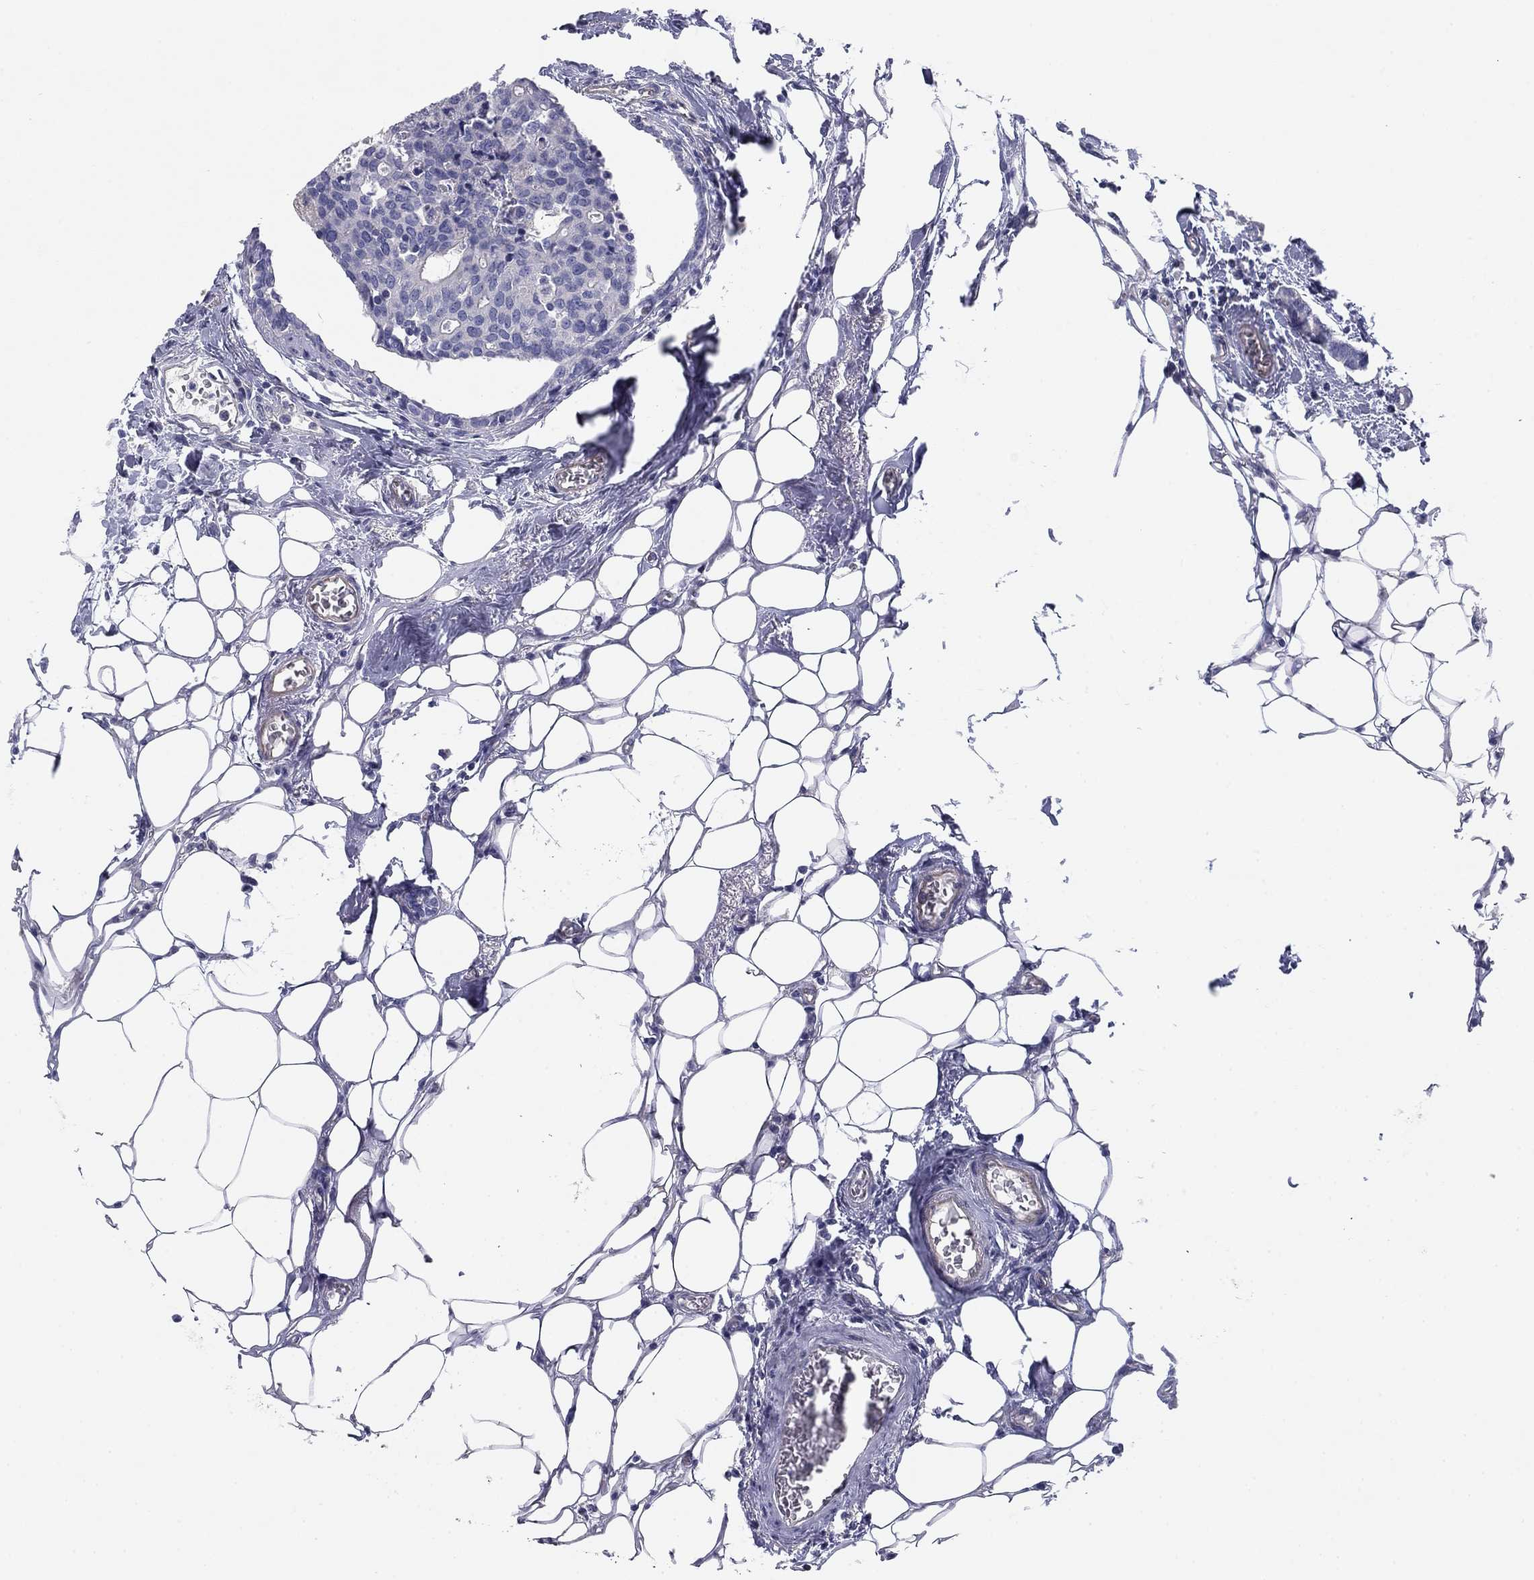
{"staining": {"intensity": "negative", "quantity": "none", "location": "none"}, "tissue": "breast cancer", "cell_type": "Tumor cells", "image_type": "cancer", "snomed": [{"axis": "morphology", "description": "Duct carcinoma"}, {"axis": "topography", "description": "Breast"}], "caption": "DAB immunohistochemical staining of human breast cancer demonstrates no significant expression in tumor cells.", "gene": "SEPTIN3", "patient": {"sex": "female", "age": 83}}